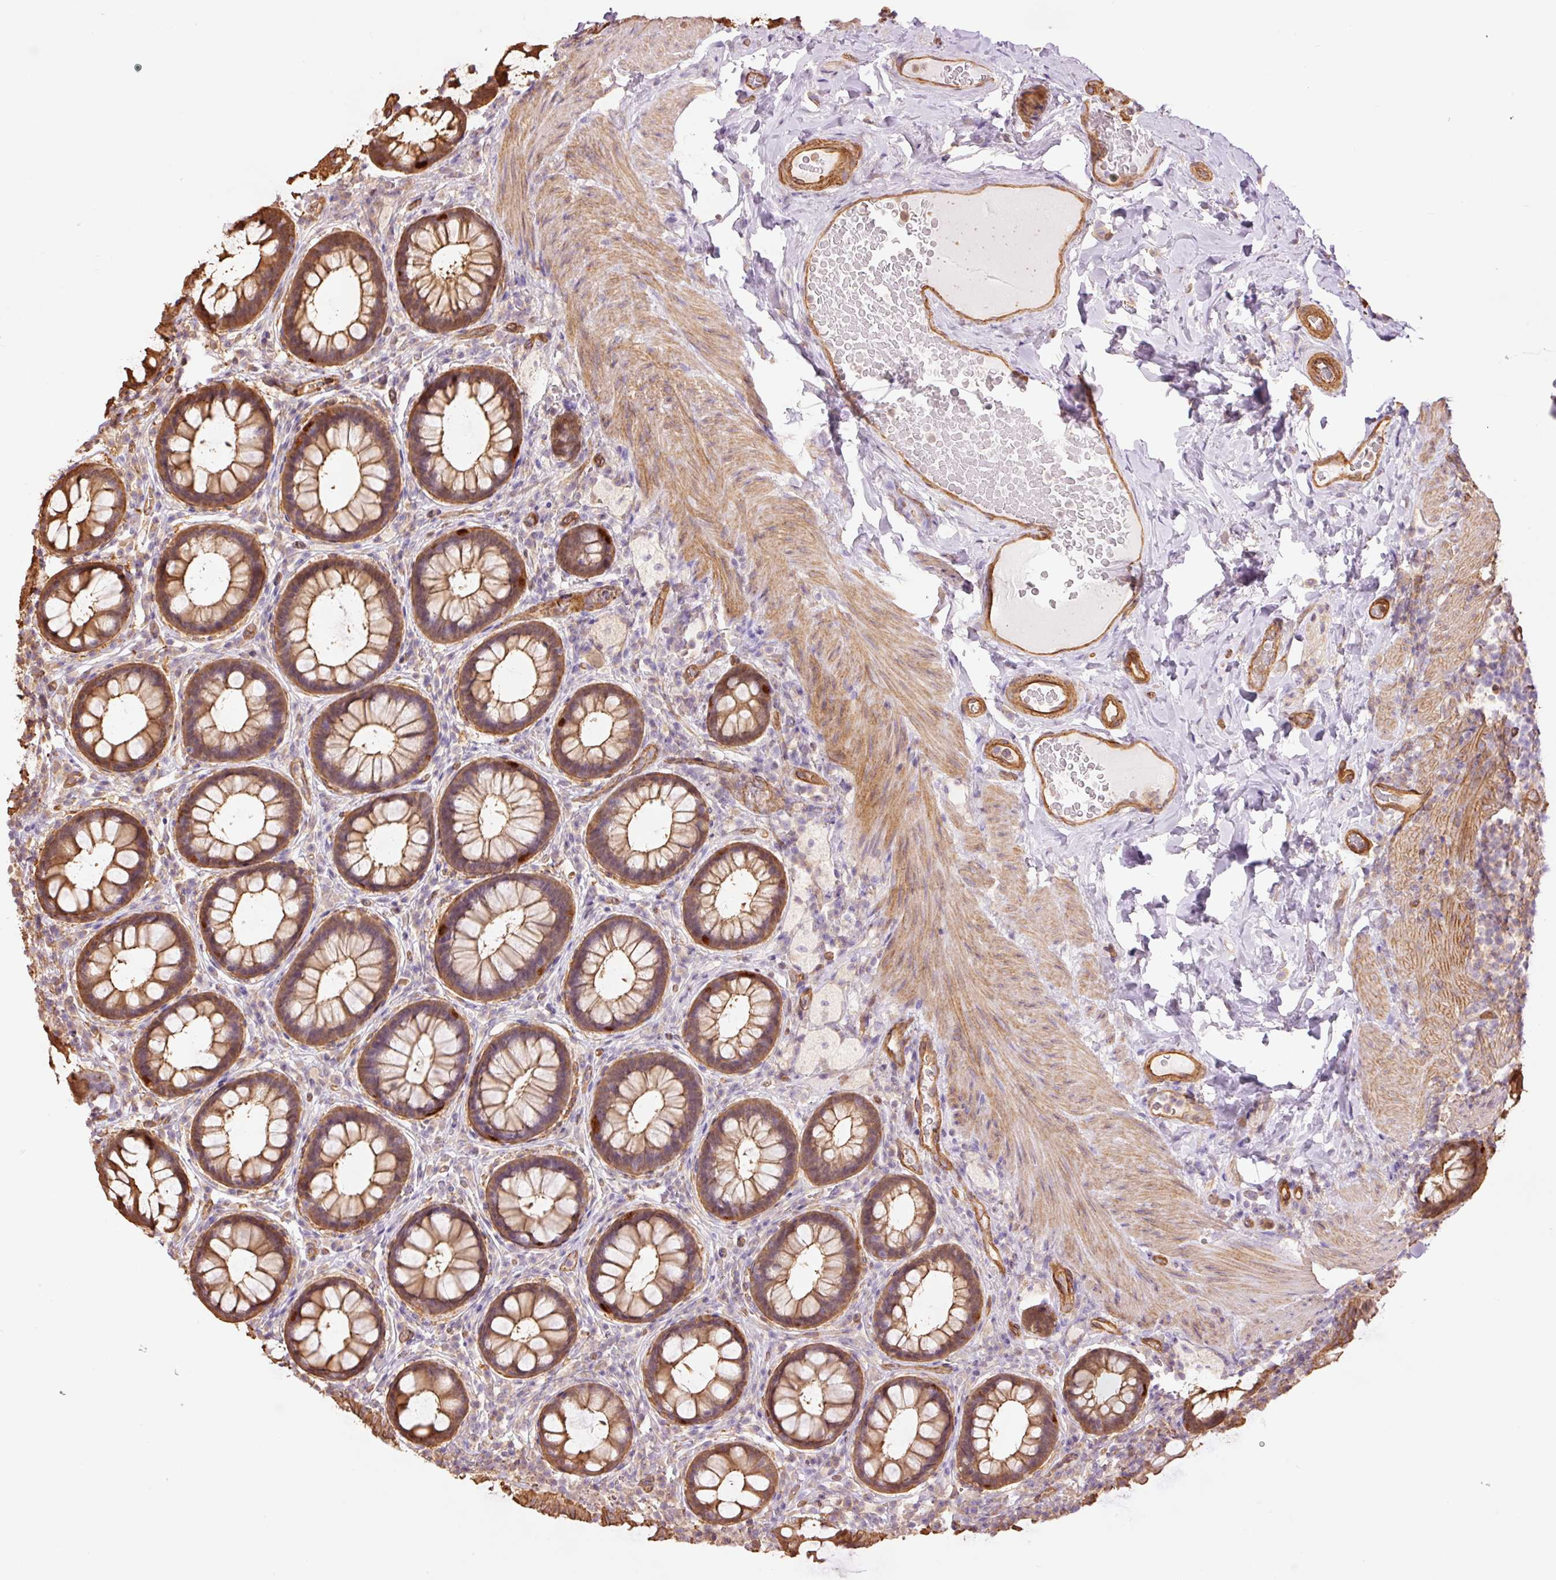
{"staining": {"intensity": "moderate", "quantity": ">75%", "location": "cytoplasmic/membranous"}, "tissue": "rectum", "cell_type": "Glandular cells", "image_type": "normal", "snomed": [{"axis": "morphology", "description": "Normal tissue, NOS"}, {"axis": "topography", "description": "Rectum"}], "caption": "High-power microscopy captured an immunohistochemistry (IHC) micrograph of normal rectum, revealing moderate cytoplasmic/membranous expression in approximately >75% of glandular cells. Using DAB (brown) and hematoxylin (blue) stains, captured at high magnification using brightfield microscopy.", "gene": "PPP1R1B", "patient": {"sex": "female", "age": 69}}